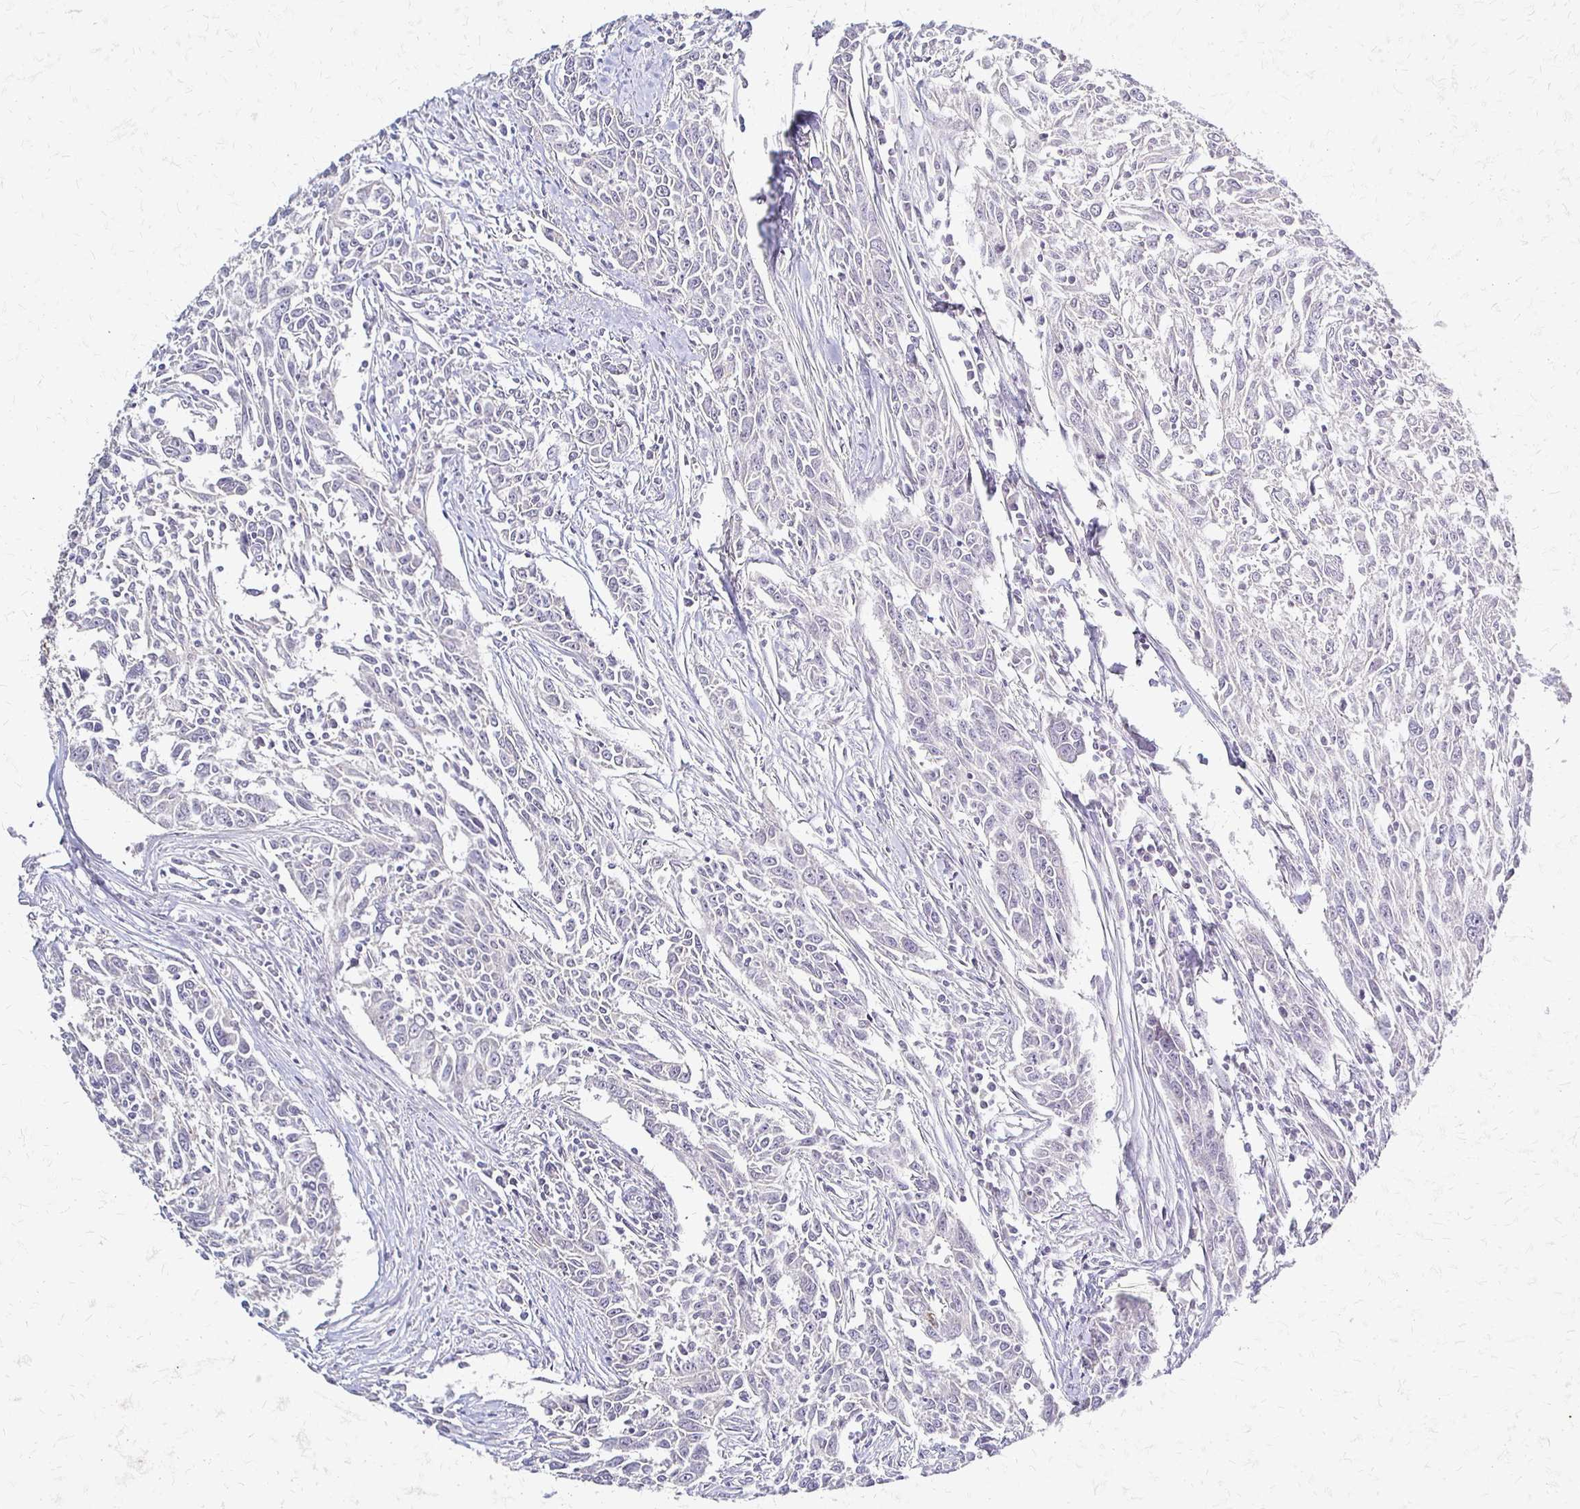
{"staining": {"intensity": "negative", "quantity": "none", "location": "none"}, "tissue": "breast cancer", "cell_type": "Tumor cells", "image_type": "cancer", "snomed": [{"axis": "morphology", "description": "Duct carcinoma"}, {"axis": "topography", "description": "Breast"}], "caption": "Image shows no significant protein staining in tumor cells of infiltrating ductal carcinoma (breast).", "gene": "SLC9A9", "patient": {"sex": "female", "age": 50}}